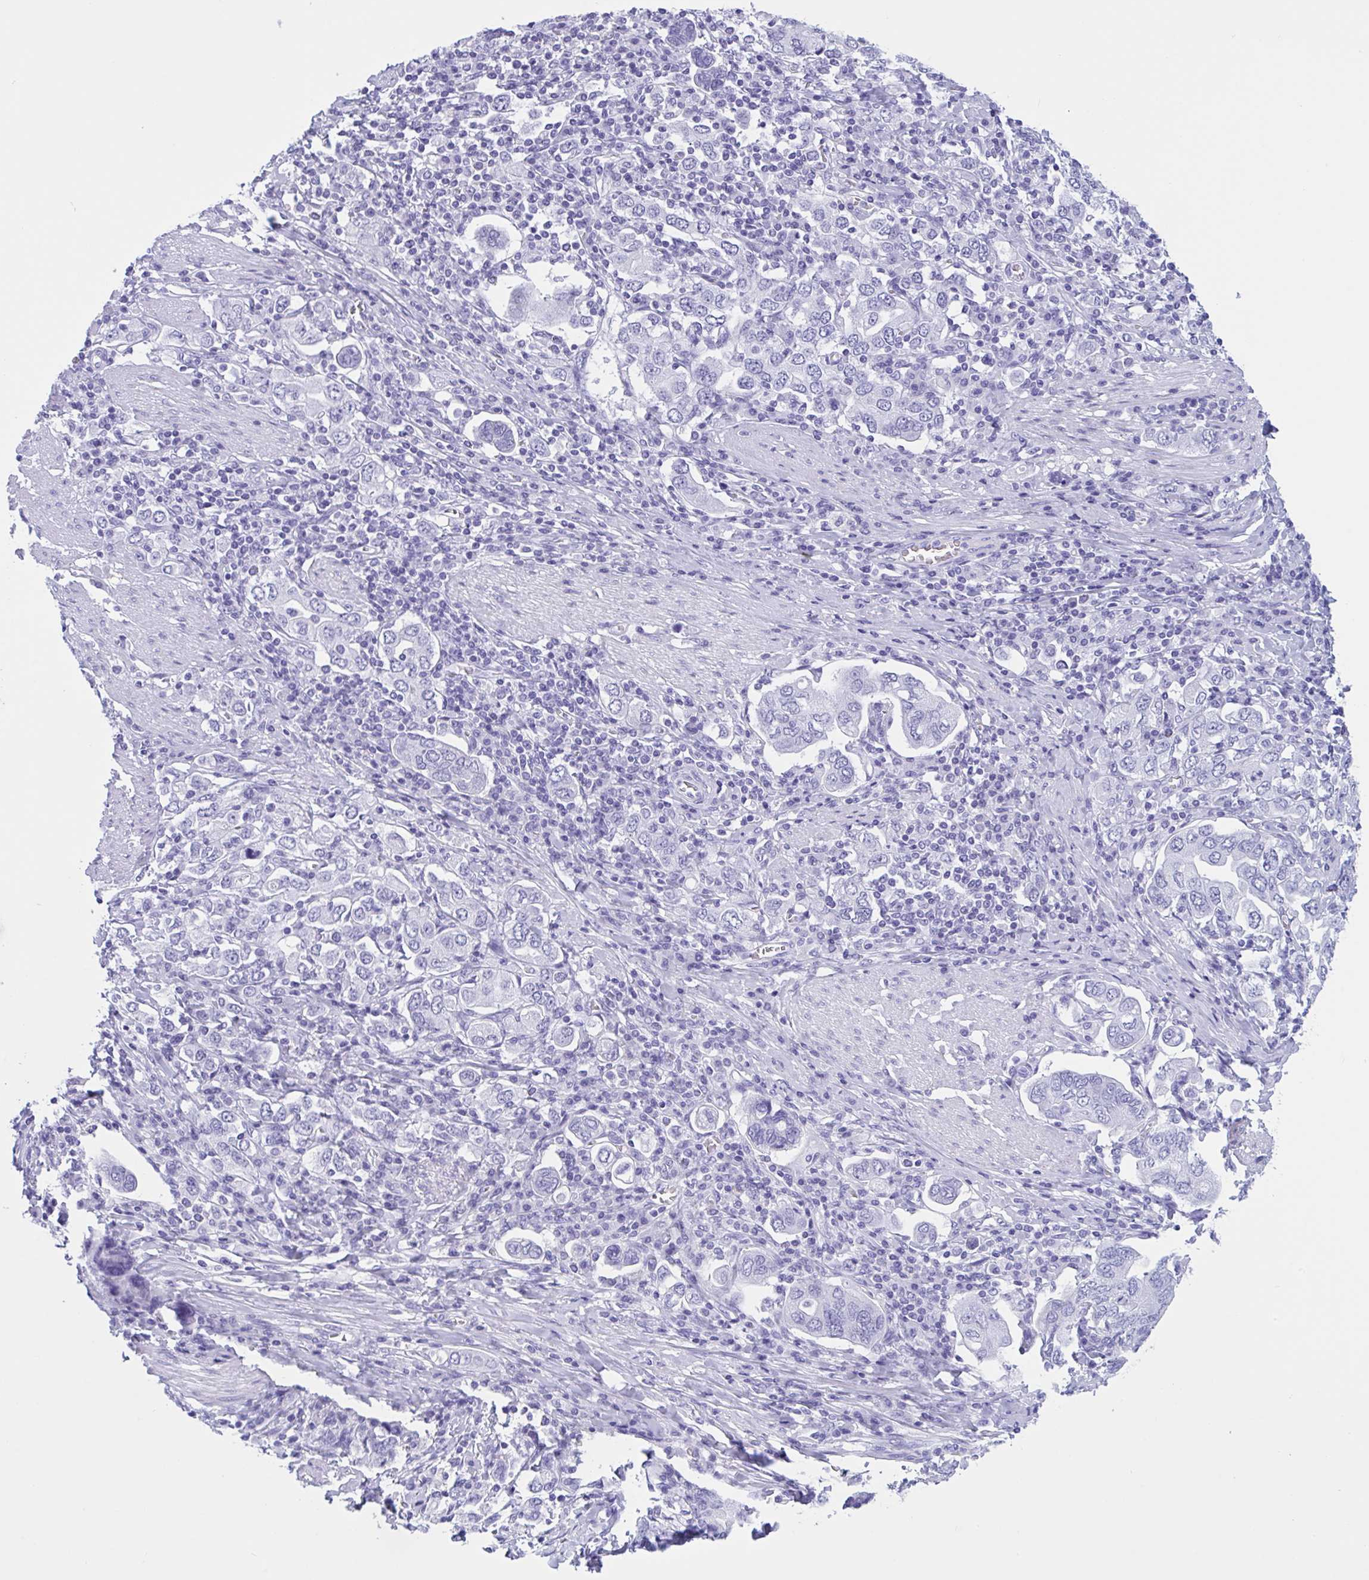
{"staining": {"intensity": "negative", "quantity": "none", "location": "none"}, "tissue": "stomach cancer", "cell_type": "Tumor cells", "image_type": "cancer", "snomed": [{"axis": "morphology", "description": "Adenocarcinoma, NOS"}, {"axis": "topography", "description": "Stomach, upper"}, {"axis": "topography", "description": "Stomach"}], "caption": "Tumor cells are negative for protein expression in human stomach cancer (adenocarcinoma). (Immunohistochemistry (ihc), brightfield microscopy, high magnification).", "gene": "ZNF850", "patient": {"sex": "male", "age": 62}}